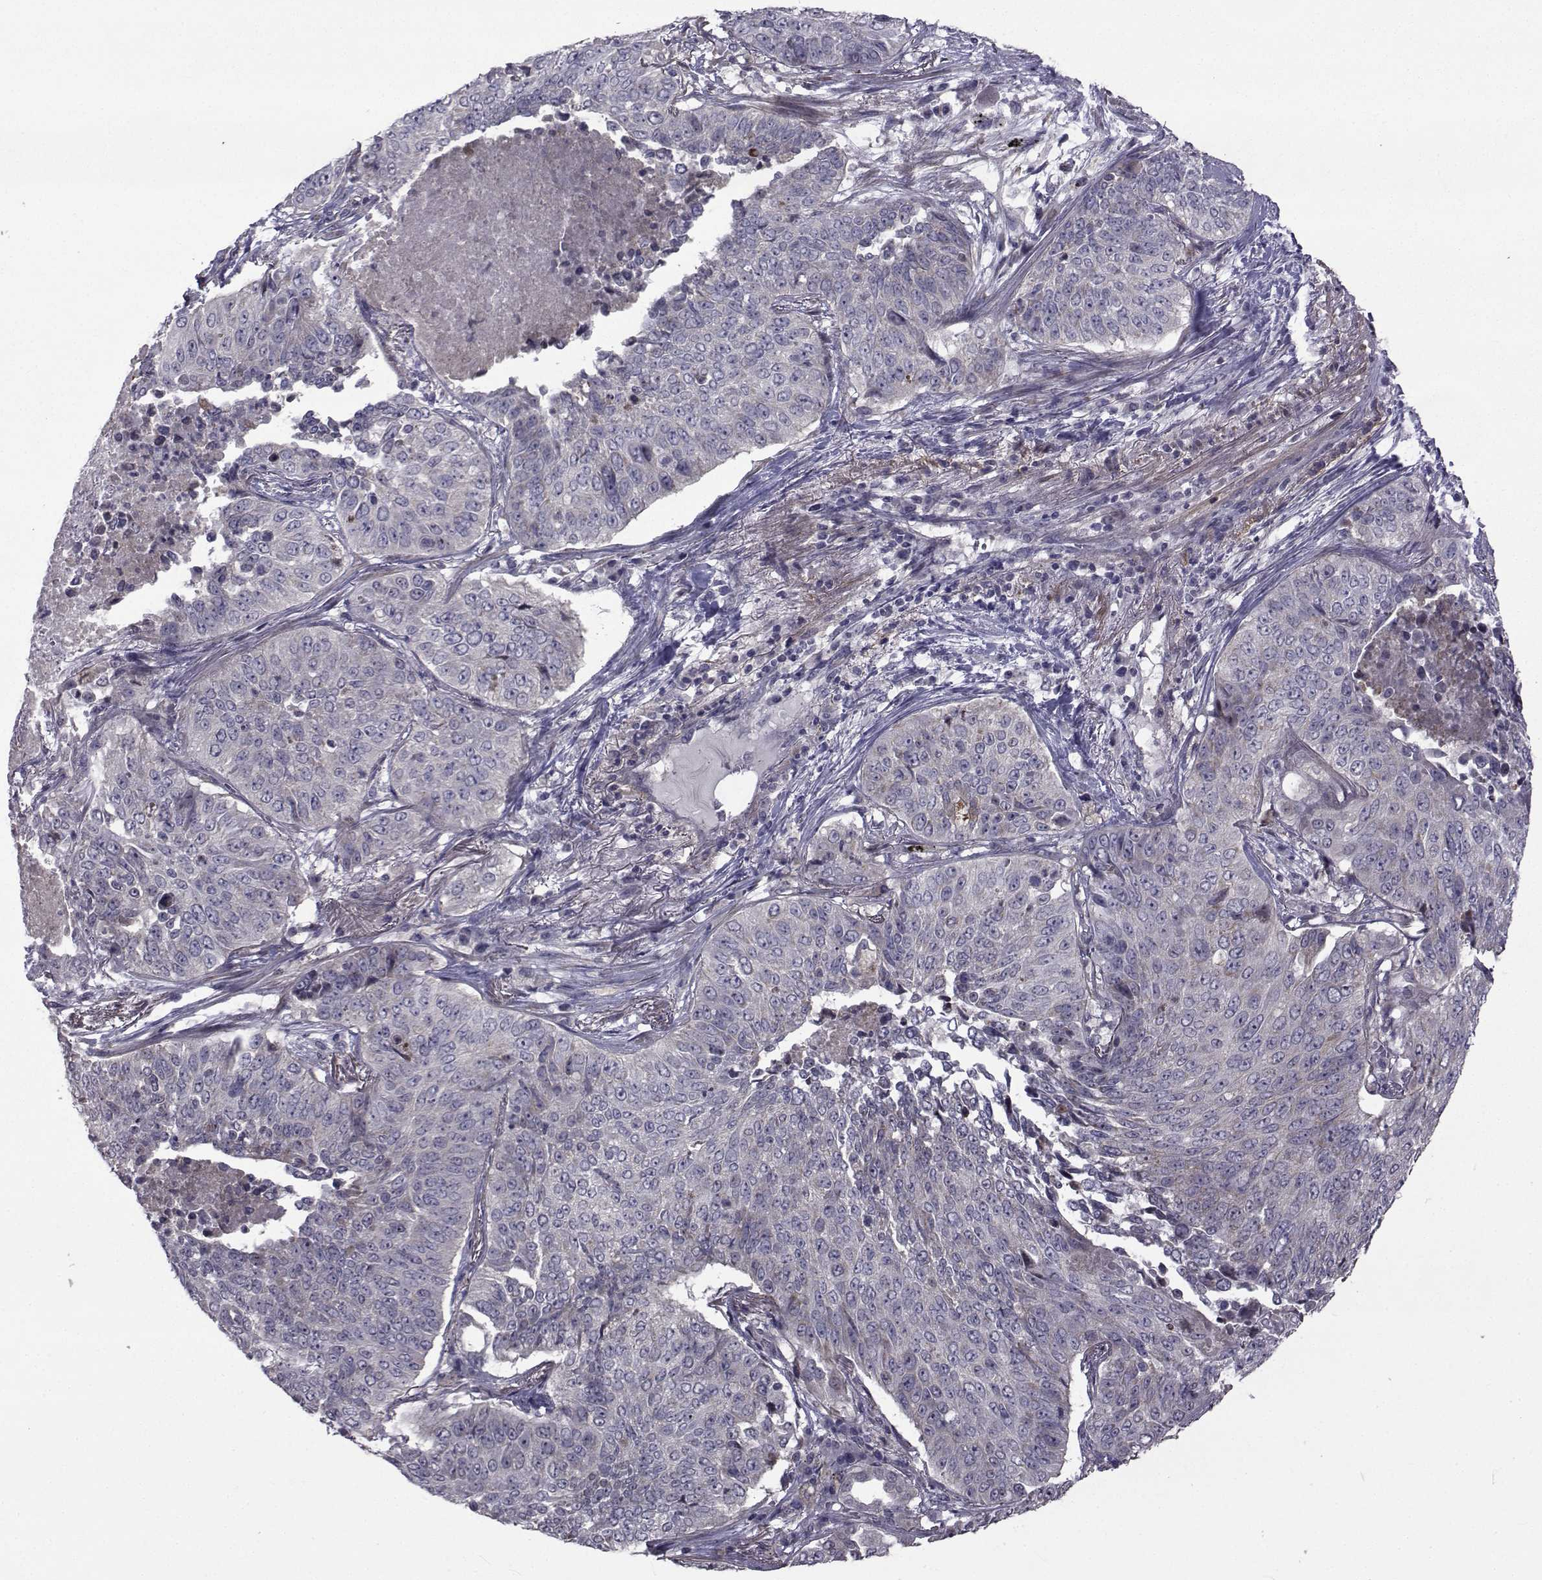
{"staining": {"intensity": "negative", "quantity": "none", "location": "none"}, "tissue": "lung cancer", "cell_type": "Tumor cells", "image_type": "cancer", "snomed": [{"axis": "morphology", "description": "Normal tissue, NOS"}, {"axis": "morphology", "description": "Squamous cell carcinoma, NOS"}, {"axis": "topography", "description": "Bronchus"}, {"axis": "topography", "description": "Lung"}], "caption": "High power microscopy photomicrograph of an IHC image of lung squamous cell carcinoma, revealing no significant staining in tumor cells. (Brightfield microscopy of DAB (3,3'-diaminobenzidine) immunohistochemistry (IHC) at high magnification).", "gene": "CFAP74", "patient": {"sex": "male", "age": 64}}